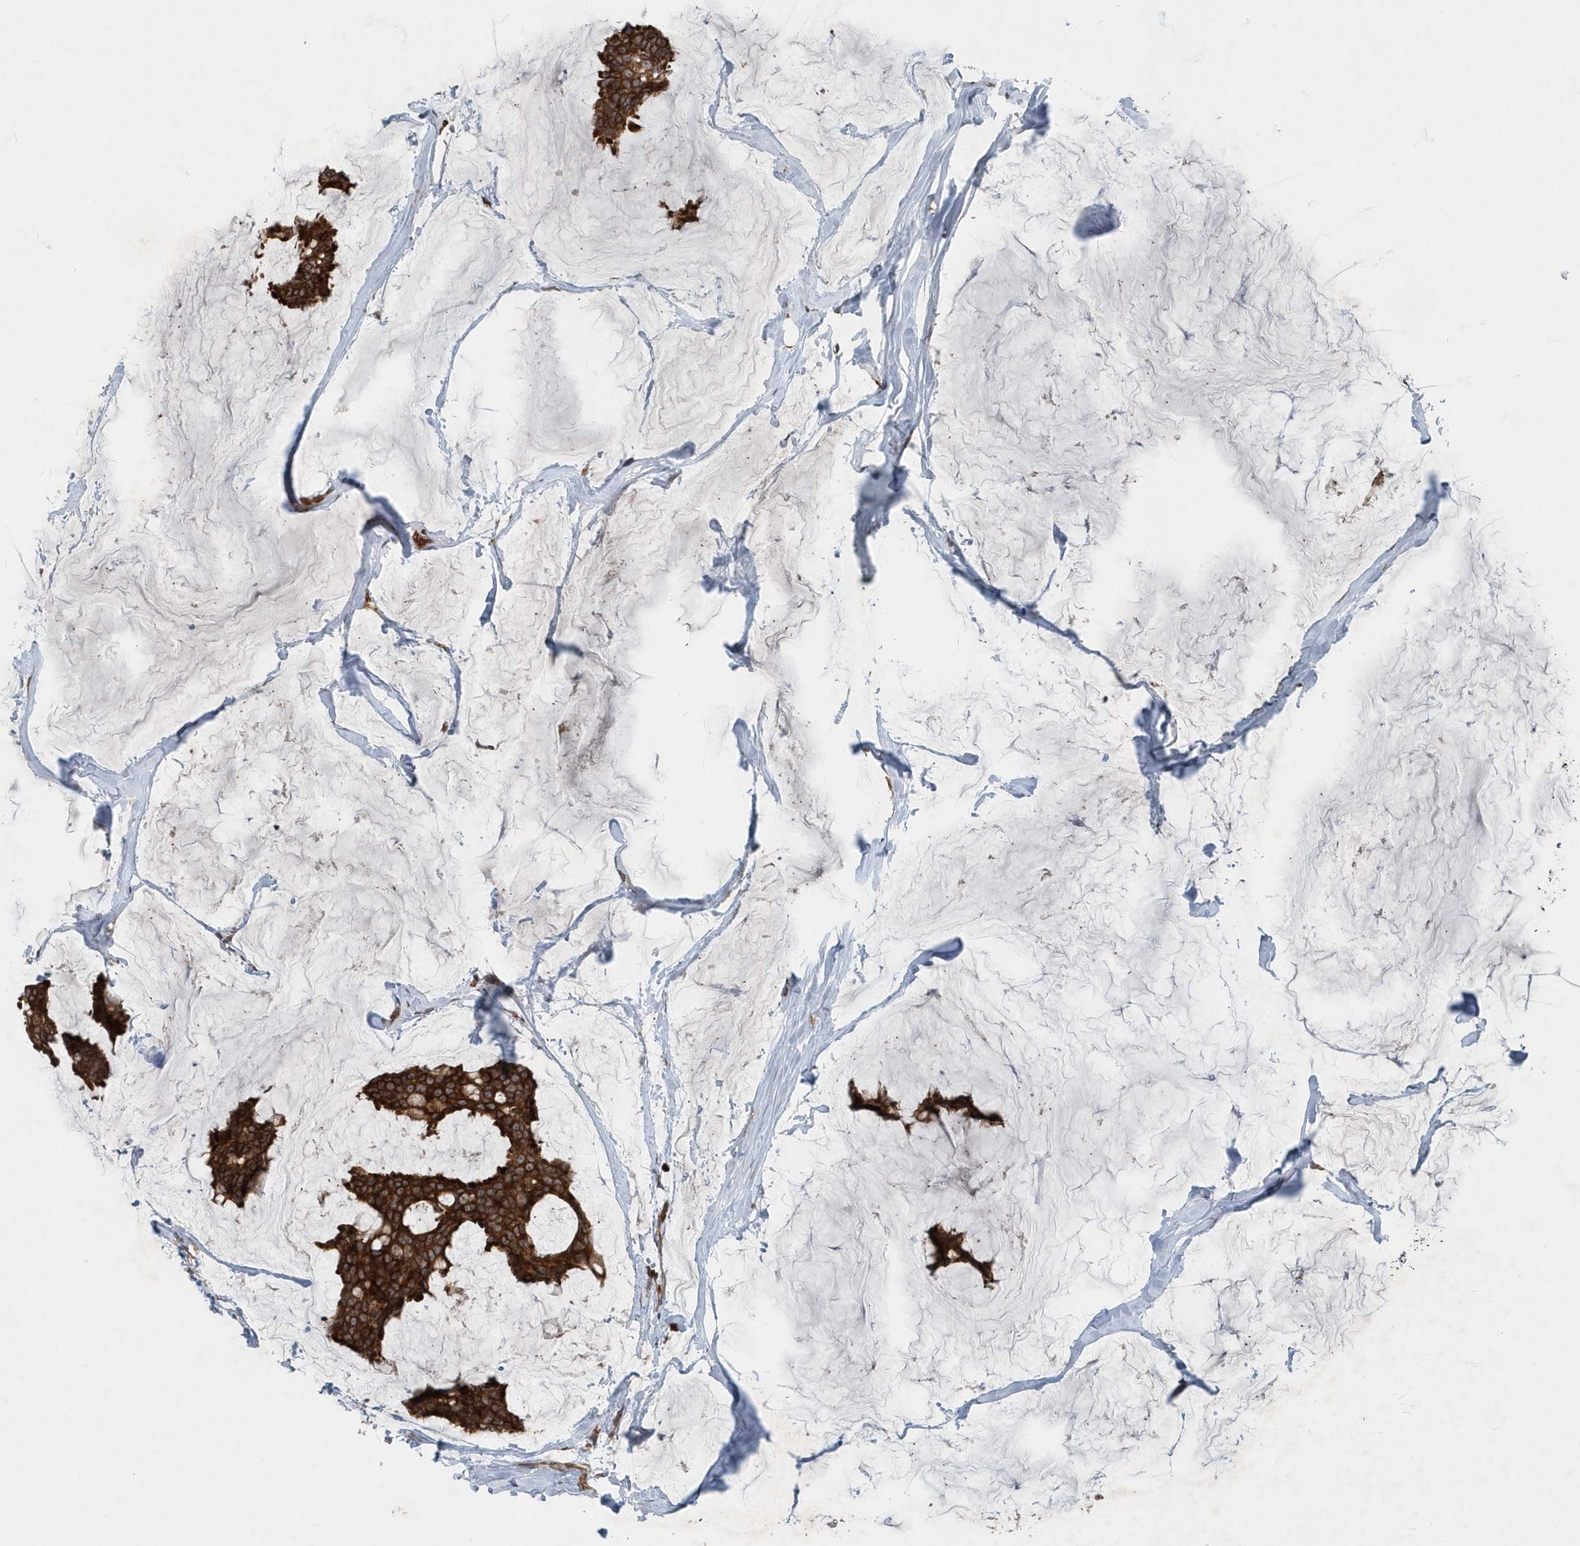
{"staining": {"intensity": "strong", "quantity": ">75%", "location": "cytoplasmic/membranous"}, "tissue": "breast cancer", "cell_type": "Tumor cells", "image_type": "cancer", "snomed": [{"axis": "morphology", "description": "Duct carcinoma"}, {"axis": "topography", "description": "Breast"}], "caption": "The histopathology image reveals a brown stain indicating the presence of a protein in the cytoplasmic/membranous of tumor cells in intraductal carcinoma (breast). The staining is performed using DAB brown chromogen to label protein expression. The nuclei are counter-stained blue using hematoxylin.", "gene": "MCC", "patient": {"sex": "female", "age": 93}}